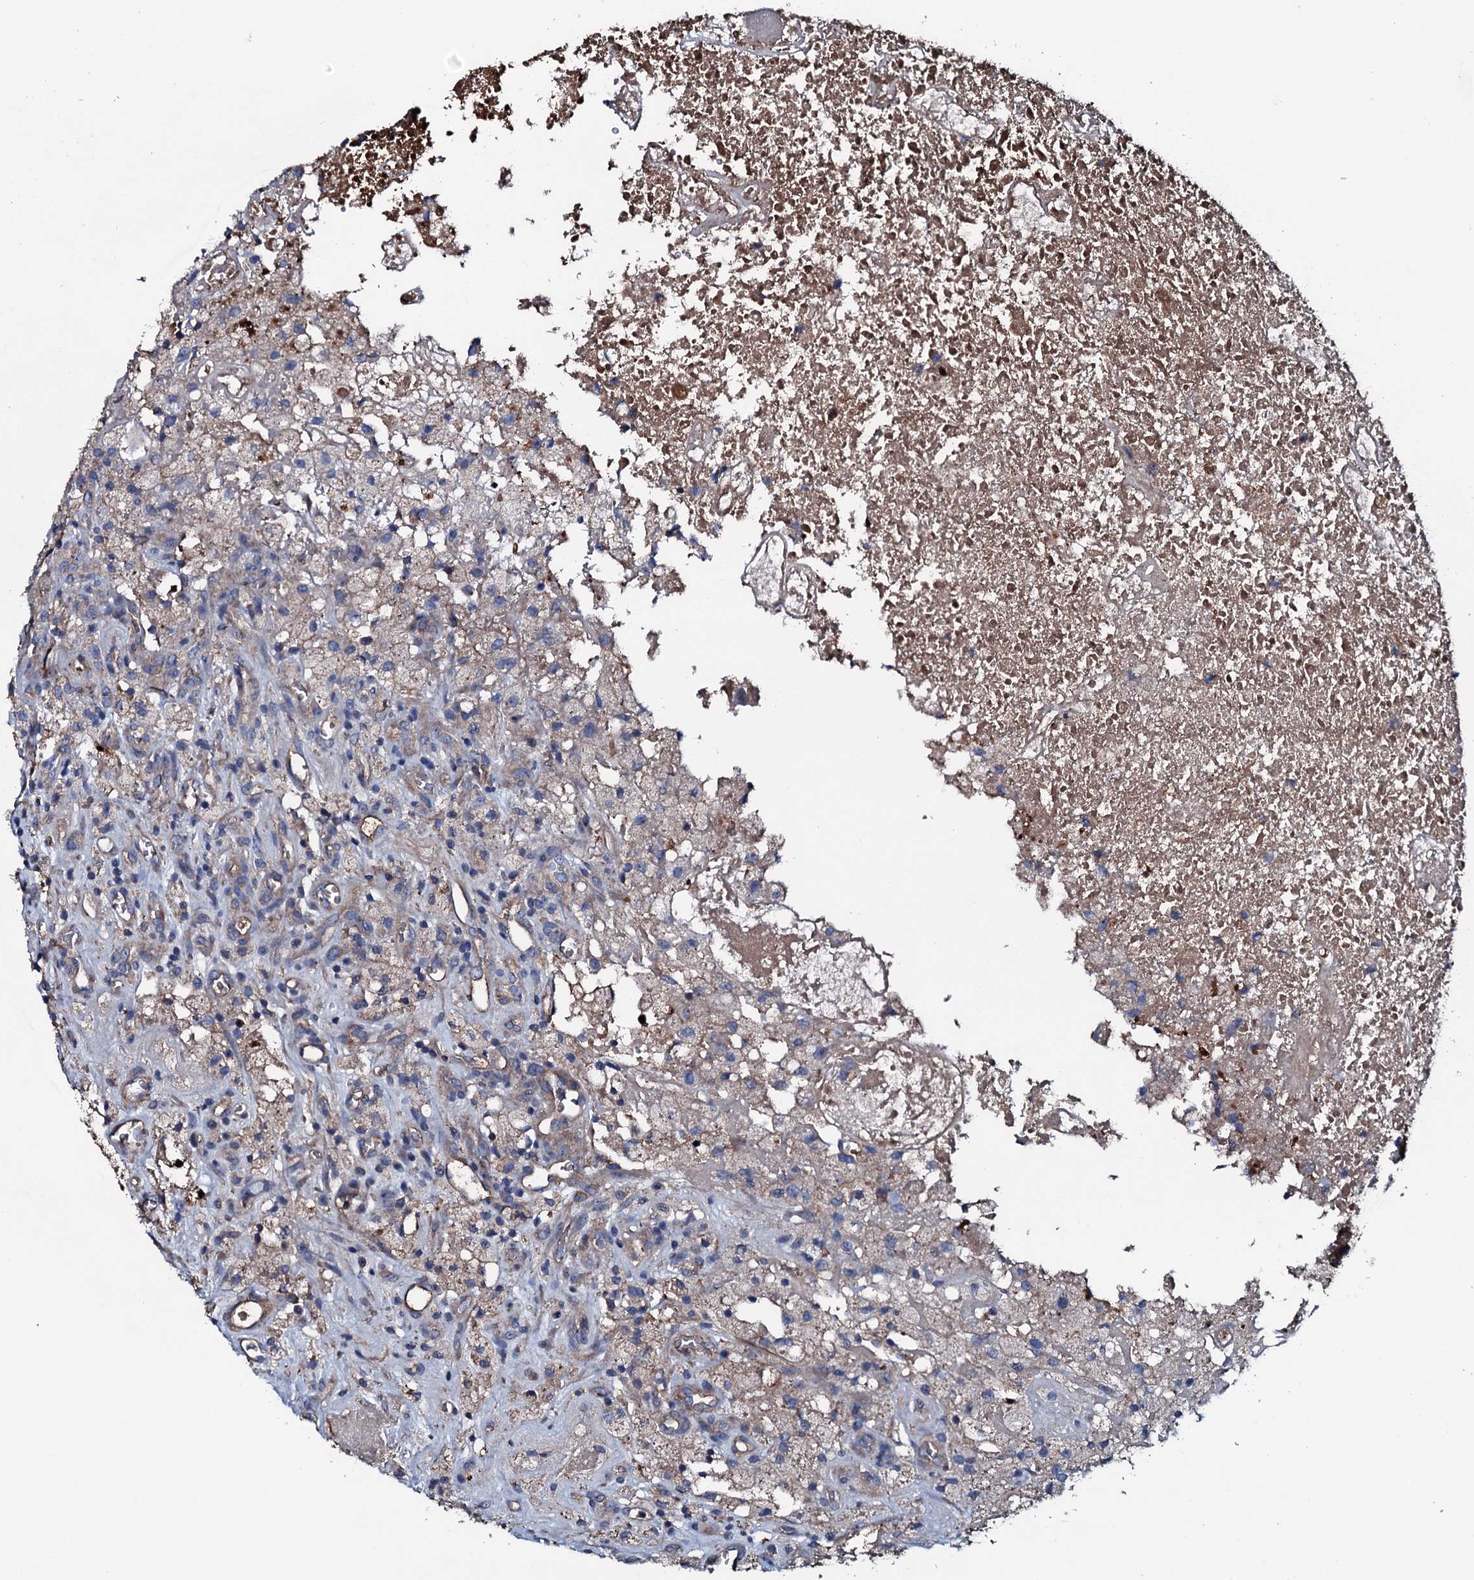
{"staining": {"intensity": "weak", "quantity": "<25%", "location": "cytoplasmic/membranous"}, "tissue": "glioma", "cell_type": "Tumor cells", "image_type": "cancer", "snomed": [{"axis": "morphology", "description": "Glioma, malignant, High grade"}, {"axis": "topography", "description": "Brain"}], "caption": "IHC of malignant high-grade glioma shows no positivity in tumor cells.", "gene": "NEK1", "patient": {"sex": "male", "age": 76}}